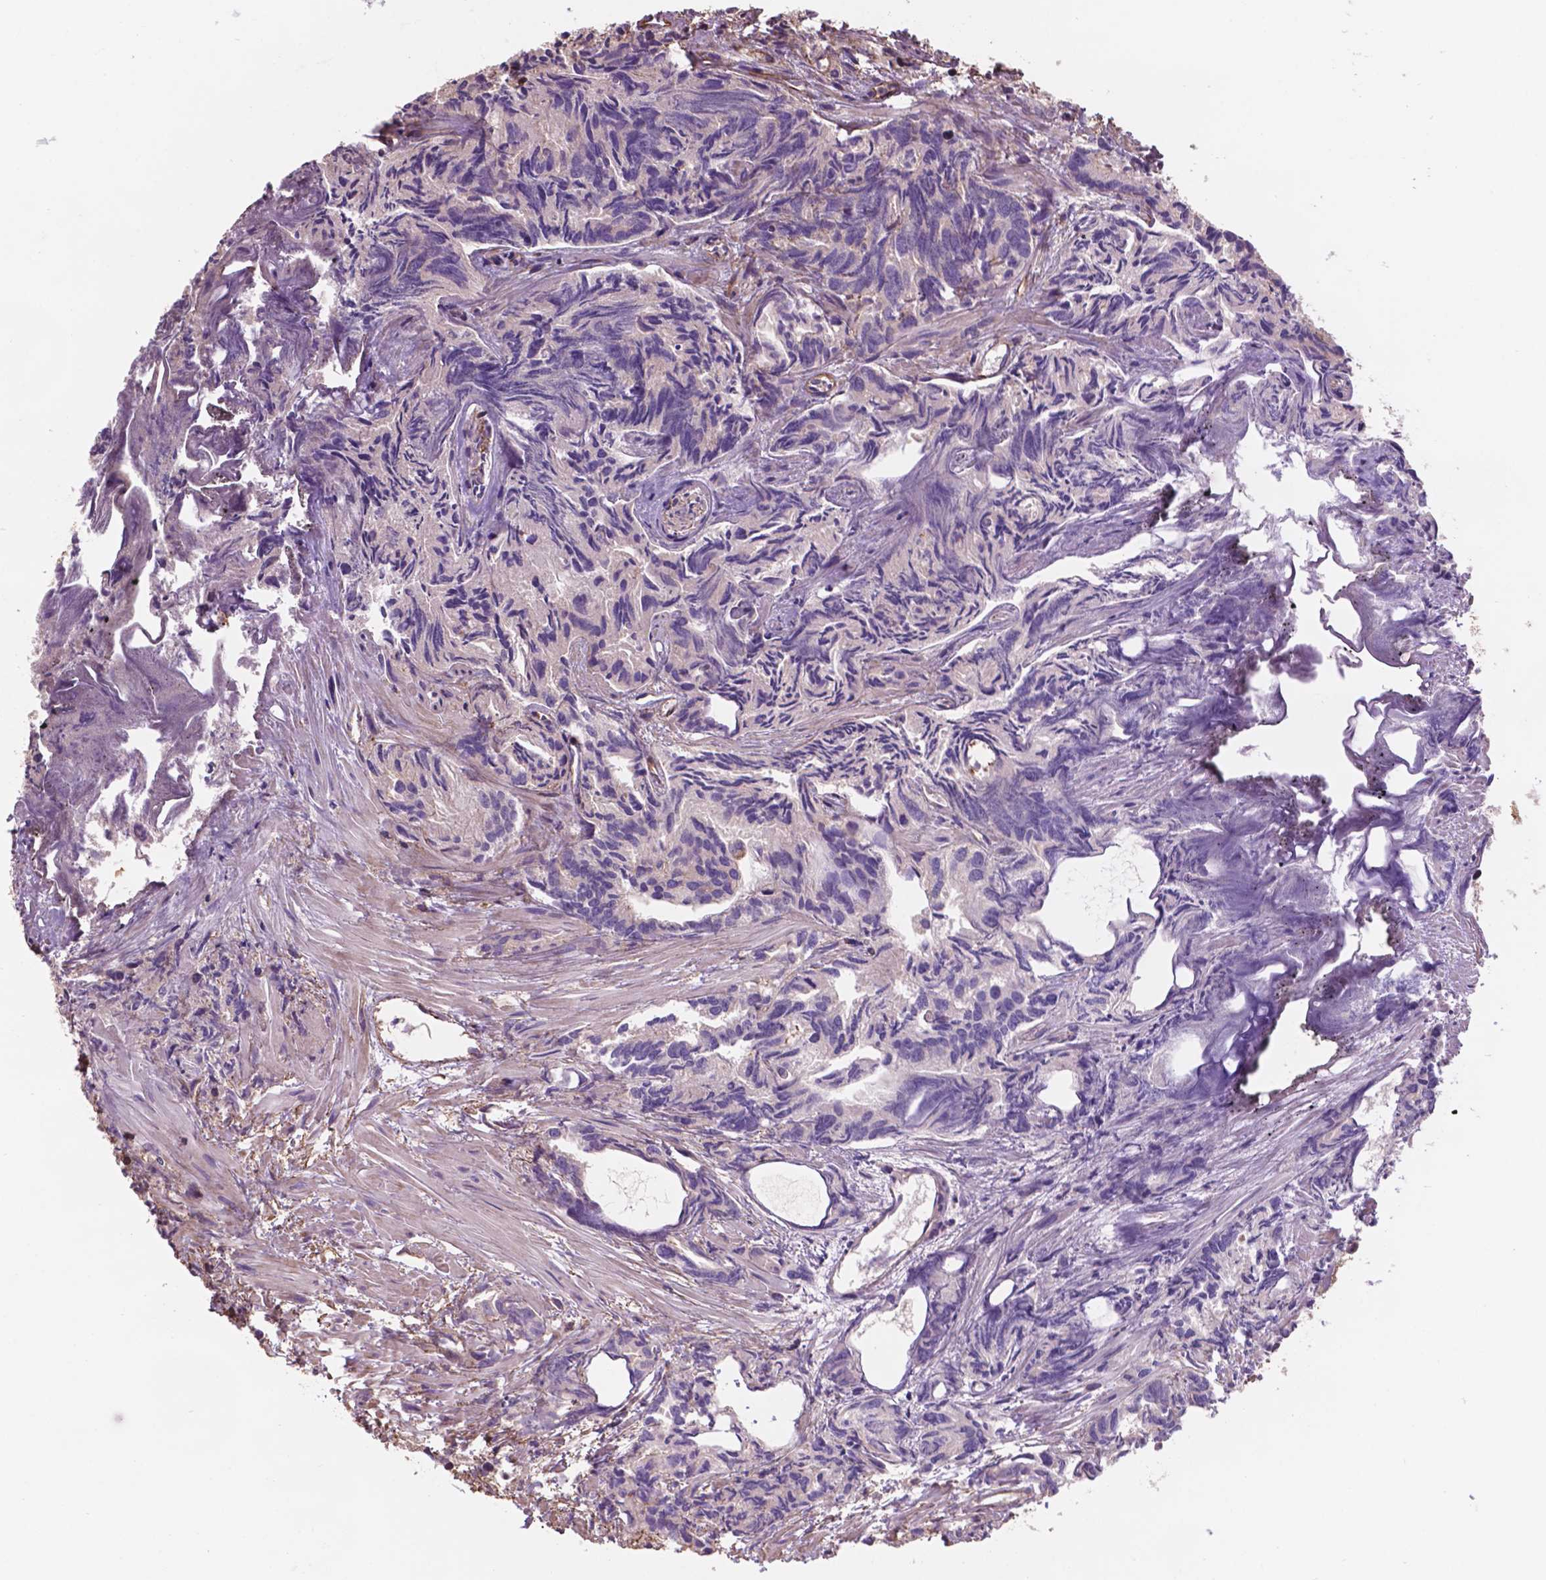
{"staining": {"intensity": "negative", "quantity": "none", "location": "none"}, "tissue": "prostate cancer", "cell_type": "Tumor cells", "image_type": "cancer", "snomed": [{"axis": "morphology", "description": "Adenocarcinoma, High grade"}, {"axis": "topography", "description": "Prostate"}], "caption": "DAB (3,3'-diaminobenzidine) immunohistochemical staining of human prostate high-grade adenocarcinoma demonstrates no significant positivity in tumor cells.", "gene": "NIPA2", "patient": {"sex": "male", "age": 79}}